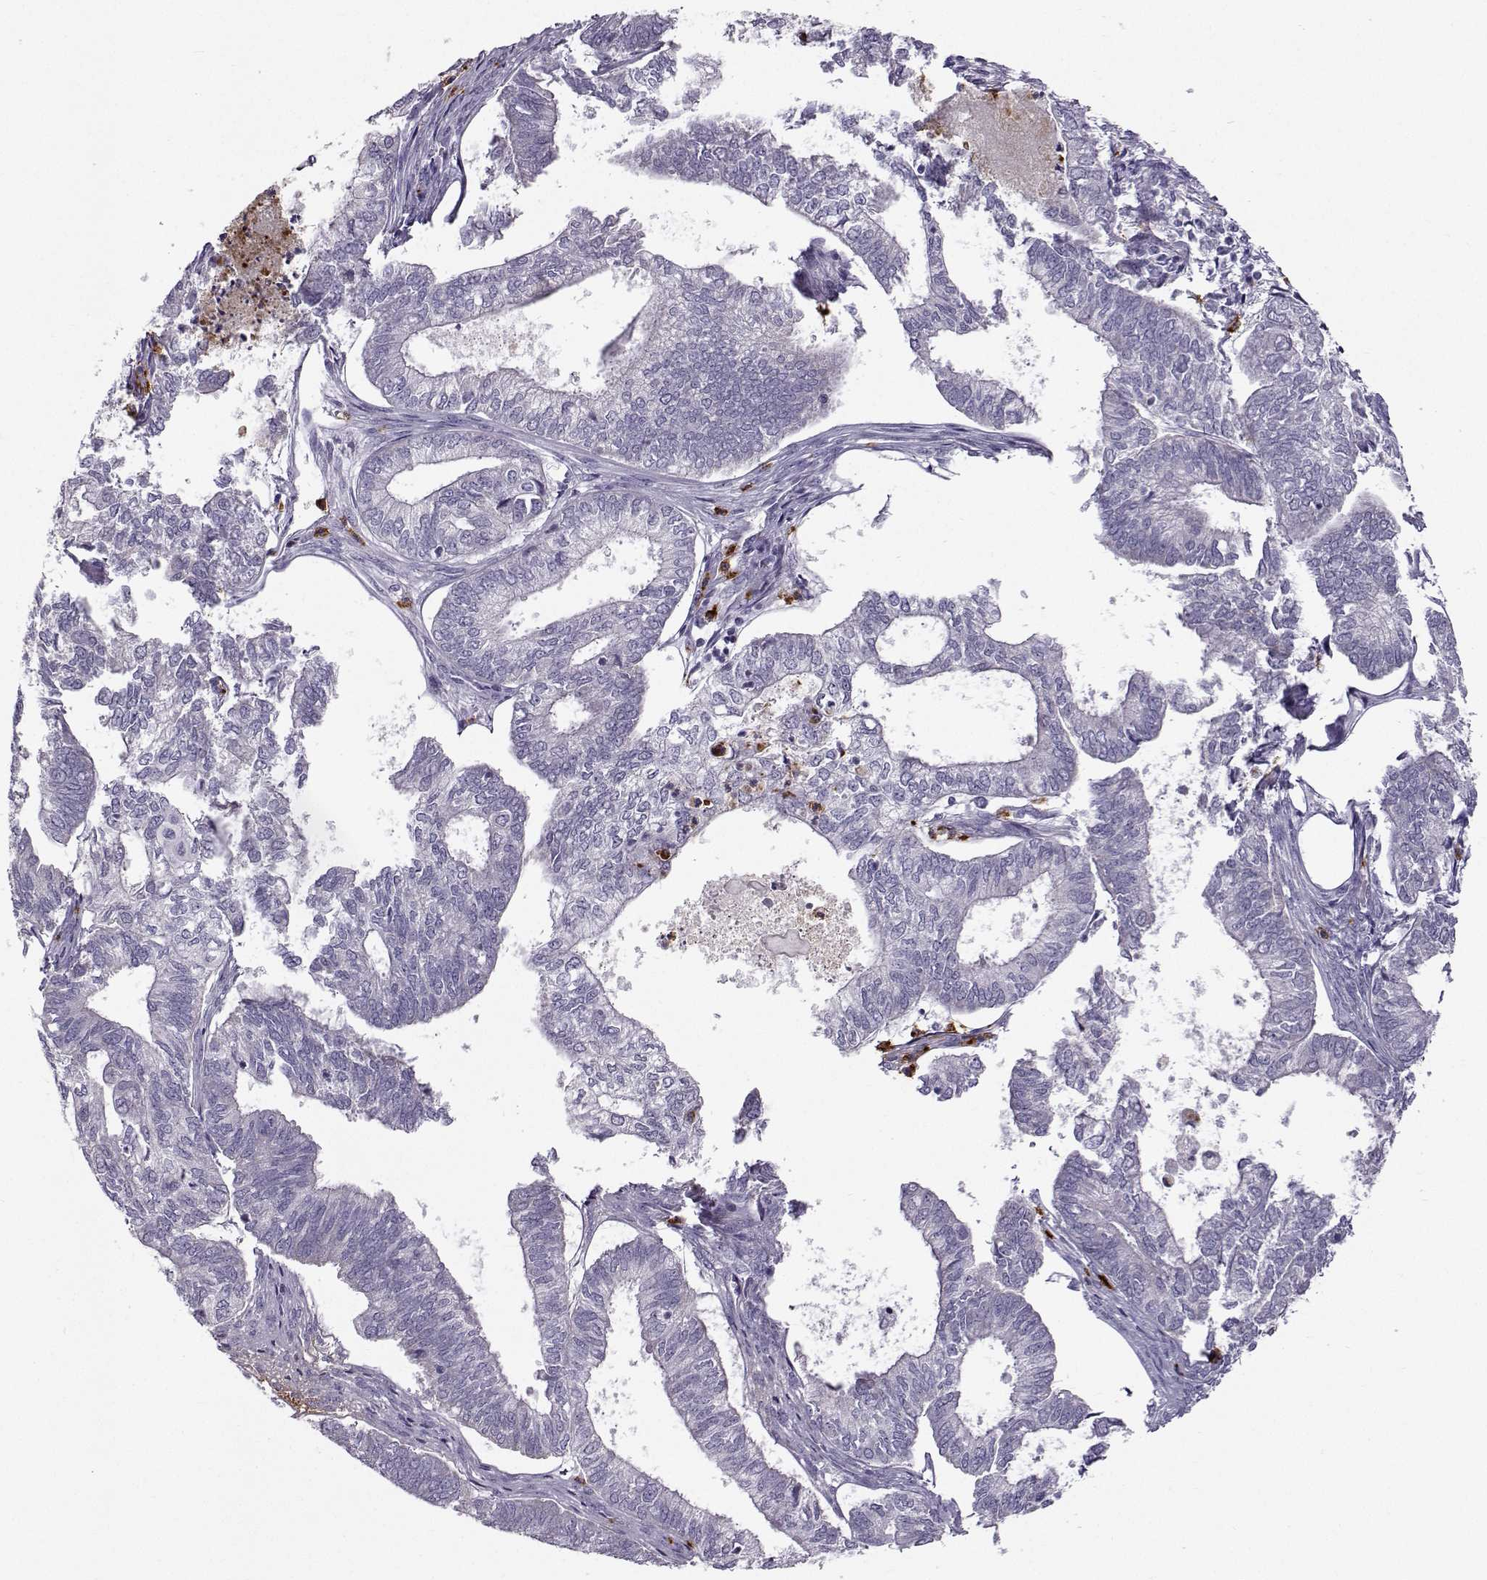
{"staining": {"intensity": "negative", "quantity": "none", "location": "none"}, "tissue": "ovarian cancer", "cell_type": "Tumor cells", "image_type": "cancer", "snomed": [{"axis": "morphology", "description": "Carcinoma, endometroid"}, {"axis": "topography", "description": "Ovary"}], "caption": "Human ovarian cancer stained for a protein using immunohistochemistry displays no positivity in tumor cells.", "gene": "CLN6", "patient": {"sex": "female", "age": 64}}